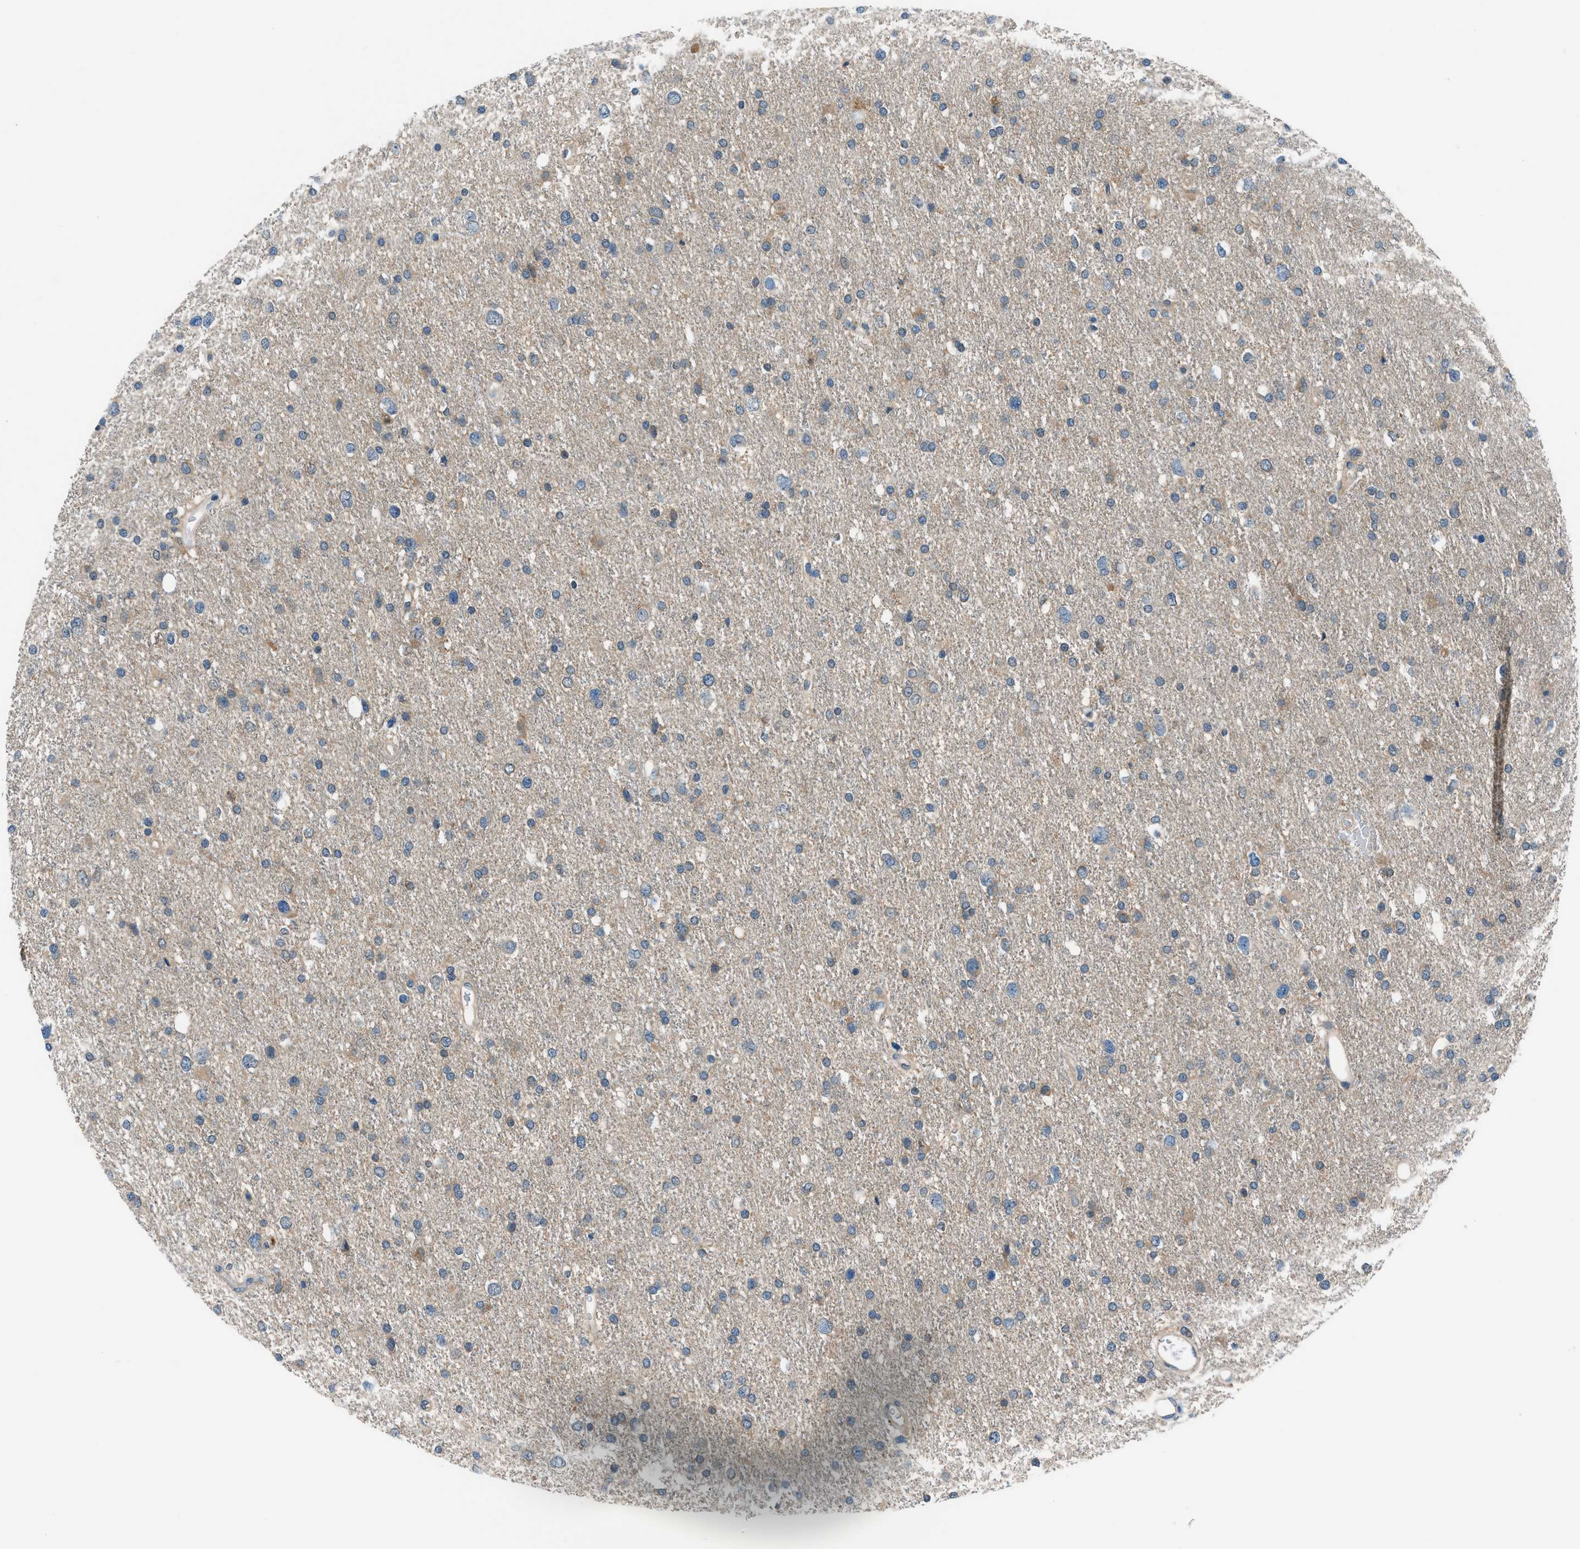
{"staining": {"intensity": "weak", "quantity": "<25%", "location": "cytoplasmic/membranous"}, "tissue": "glioma", "cell_type": "Tumor cells", "image_type": "cancer", "snomed": [{"axis": "morphology", "description": "Glioma, malignant, Low grade"}, {"axis": "topography", "description": "Brain"}], "caption": "Malignant low-grade glioma was stained to show a protein in brown. There is no significant positivity in tumor cells.", "gene": "ACP1", "patient": {"sex": "female", "age": 37}}